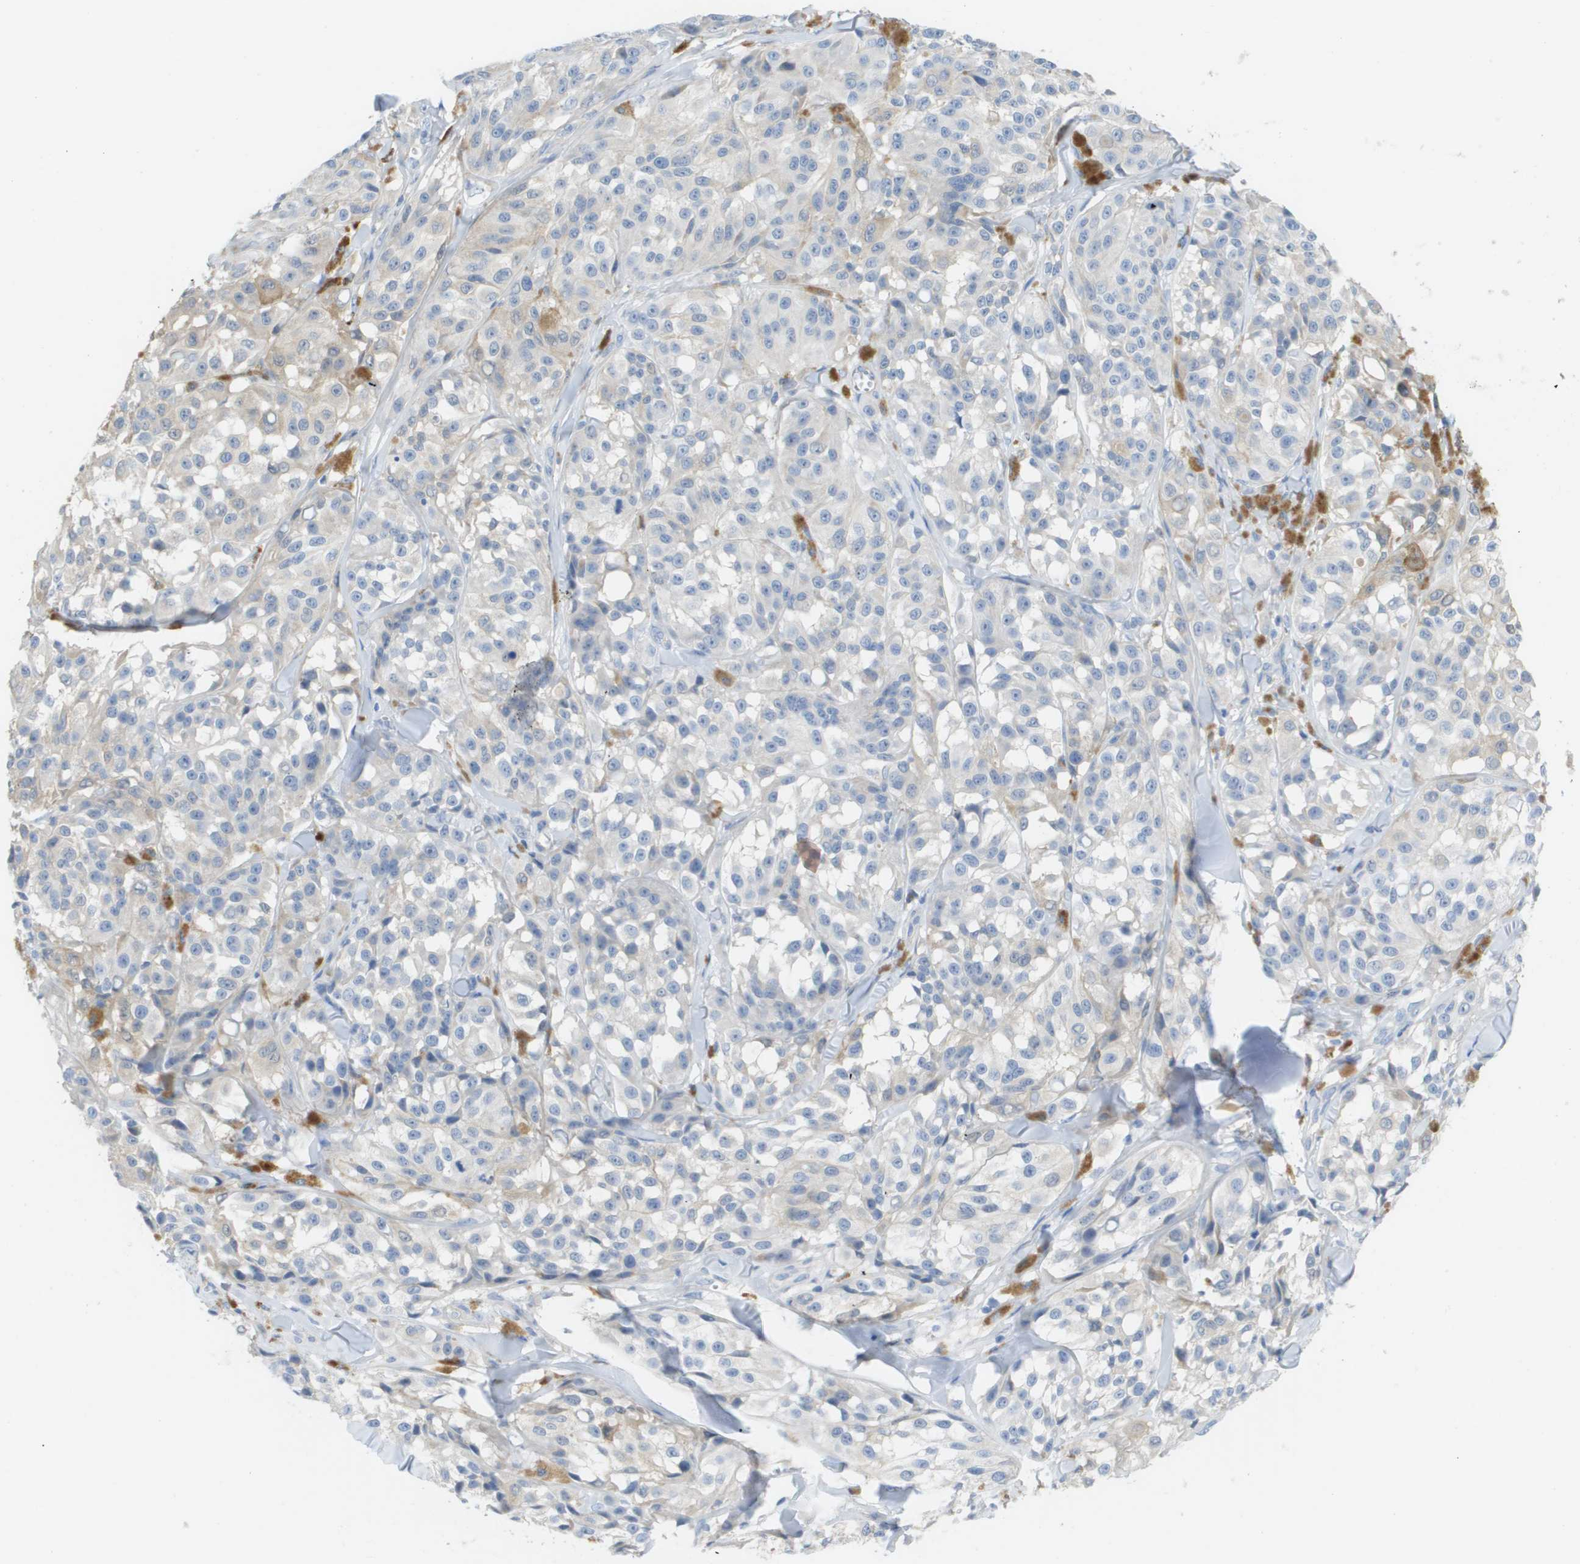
{"staining": {"intensity": "negative", "quantity": "none", "location": "none"}, "tissue": "melanoma", "cell_type": "Tumor cells", "image_type": "cancer", "snomed": [{"axis": "morphology", "description": "Malignant melanoma, NOS"}, {"axis": "topography", "description": "Skin"}], "caption": "High magnification brightfield microscopy of malignant melanoma stained with DAB (3,3'-diaminobenzidine) (brown) and counterstained with hematoxylin (blue): tumor cells show no significant staining.", "gene": "MYL3", "patient": {"sex": "male", "age": 84}}